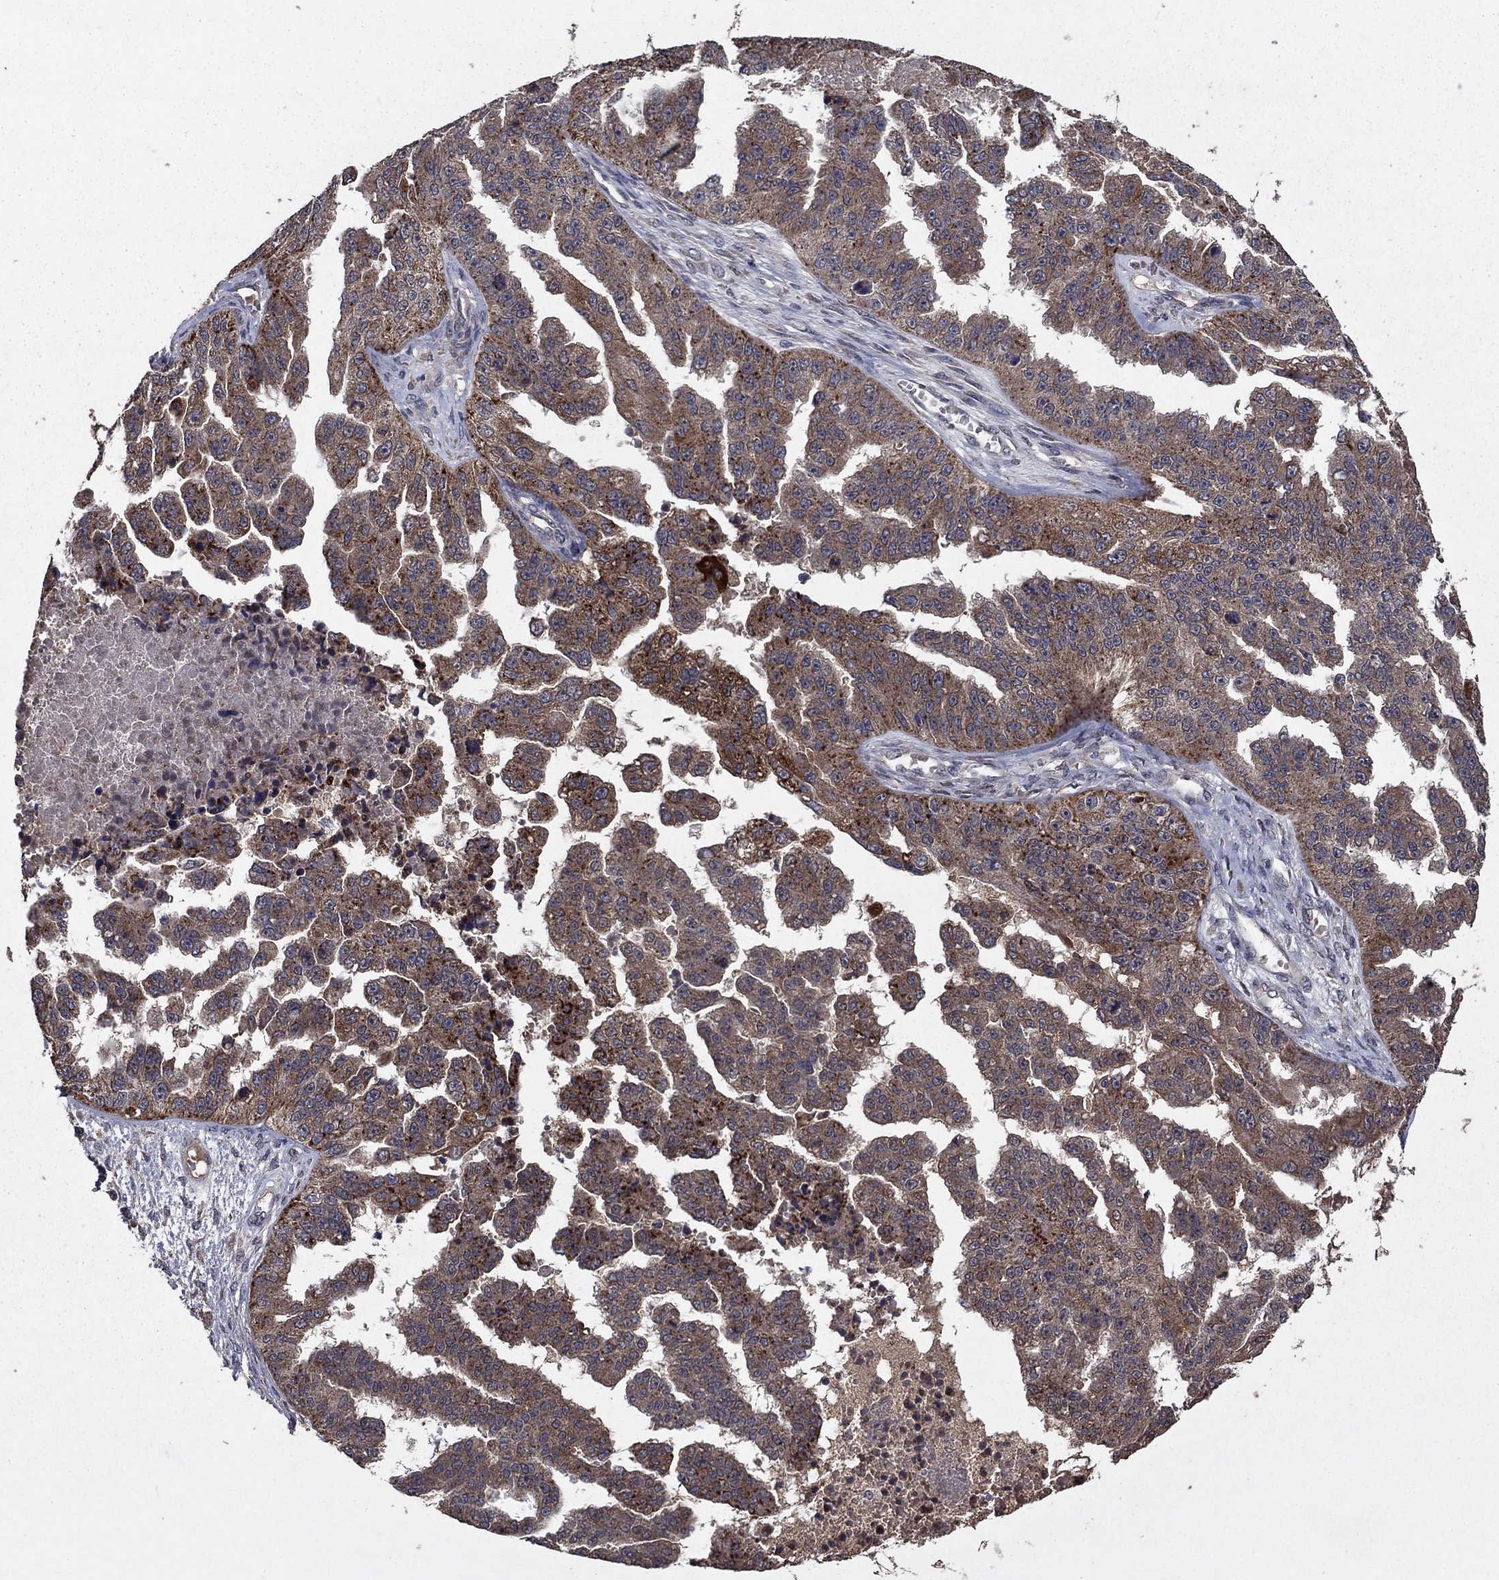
{"staining": {"intensity": "moderate", "quantity": ">75%", "location": "cytoplasmic/membranous"}, "tissue": "ovarian cancer", "cell_type": "Tumor cells", "image_type": "cancer", "snomed": [{"axis": "morphology", "description": "Cystadenocarcinoma, serous, NOS"}, {"axis": "topography", "description": "Ovary"}], "caption": "Ovarian cancer (serous cystadenocarcinoma) stained with IHC exhibits moderate cytoplasmic/membranous expression in about >75% of tumor cells. (DAB (3,3'-diaminobenzidine) IHC, brown staining for protein, blue staining for nuclei).", "gene": "DHRS1", "patient": {"sex": "female", "age": 58}}